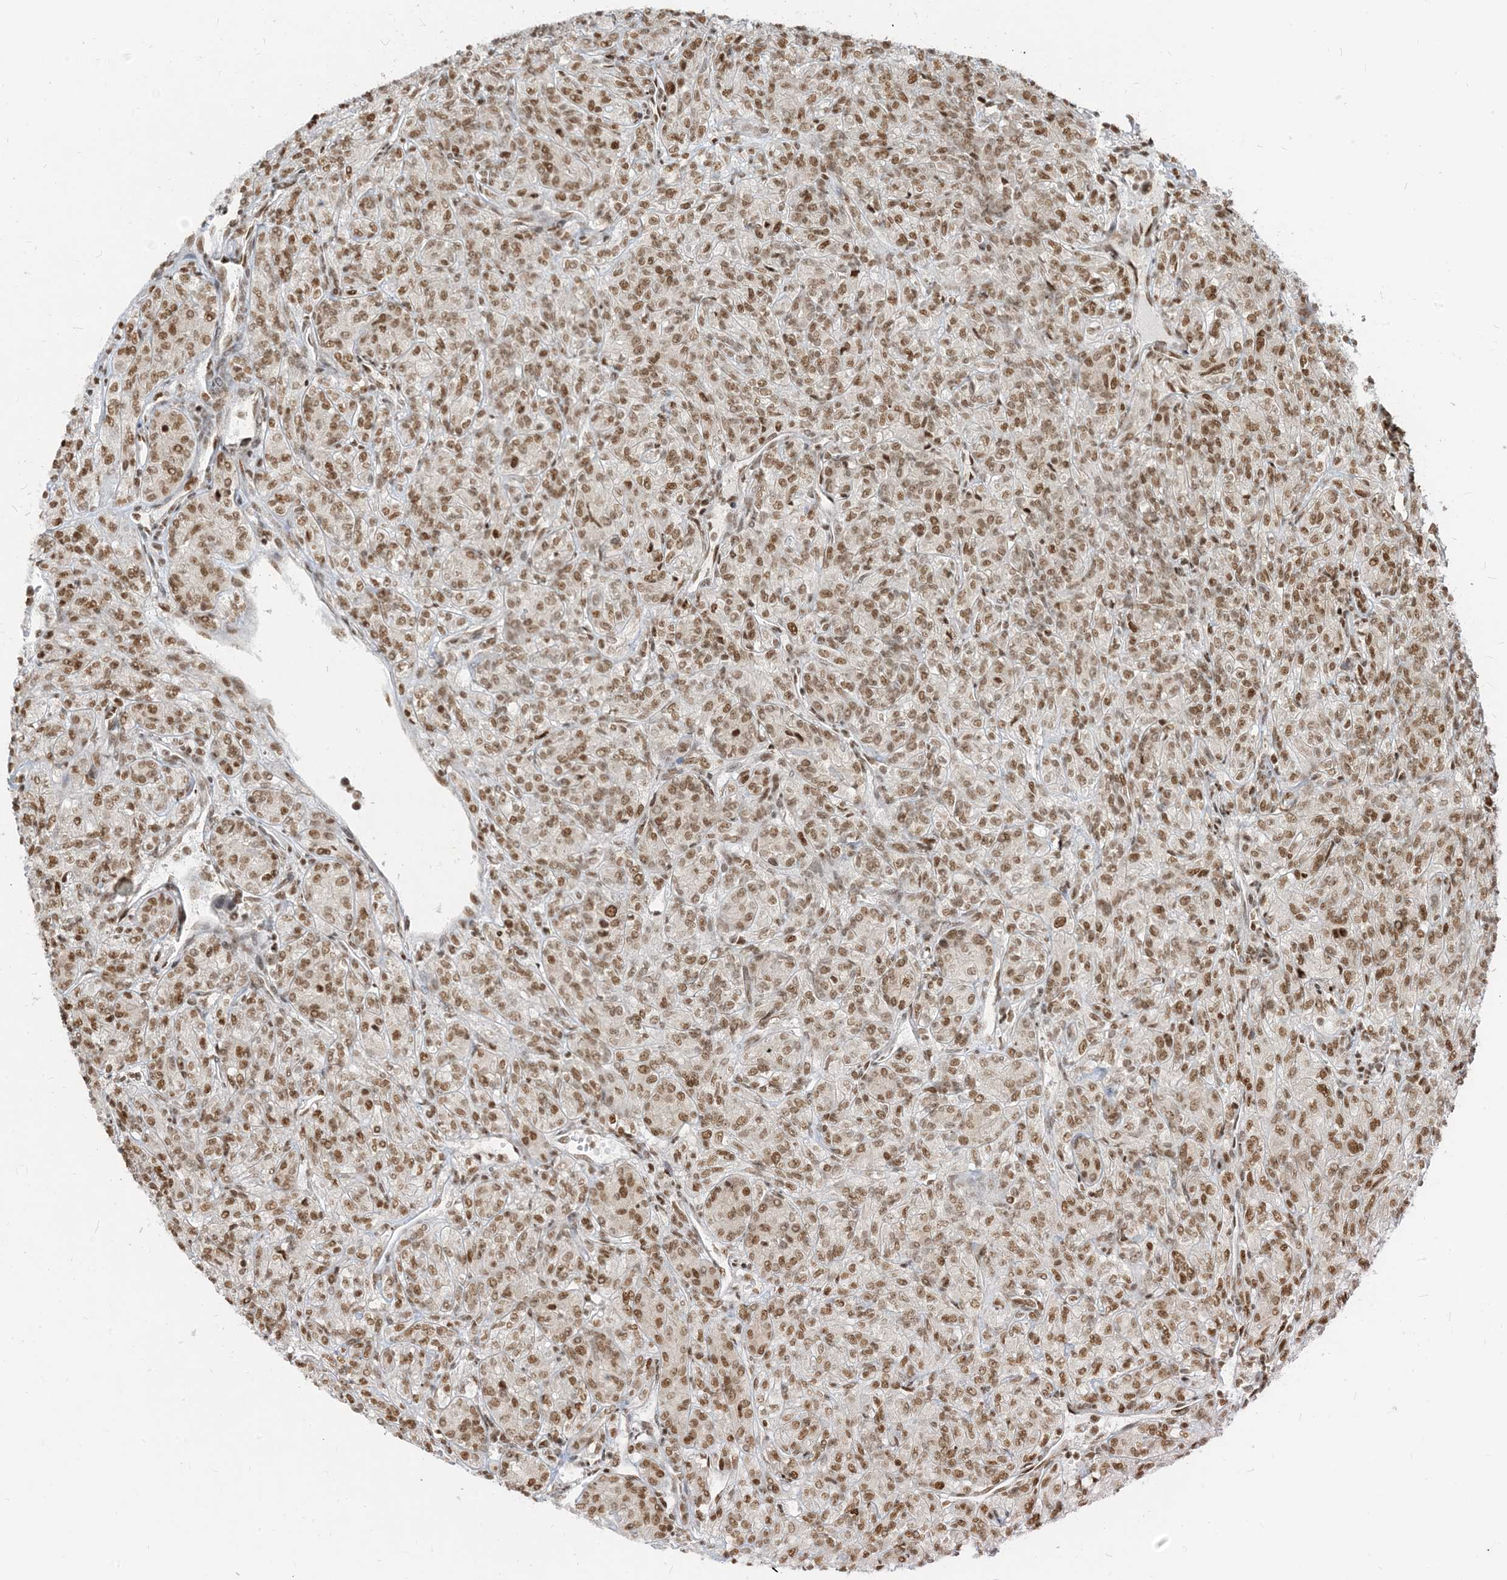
{"staining": {"intensity": "moderate", "quantity": ">75%", "location": "nuclear"}, "tissue": "renal cancer", "cell_type": "Tumor cells", "image_type": "cancer", "snomed": [{"axis": "morphology", "description": "Adenocarcinoma, NOS"}, {"axis": "topography", "description": "Kidney"}], "caption": "Renal cancer (adenocarcinoma) tissue reveals moderate nuclear positivity in about >75% of tumor cells", "gene": "ARGLU1", "patient": {"sex": "male", "age": 77}}